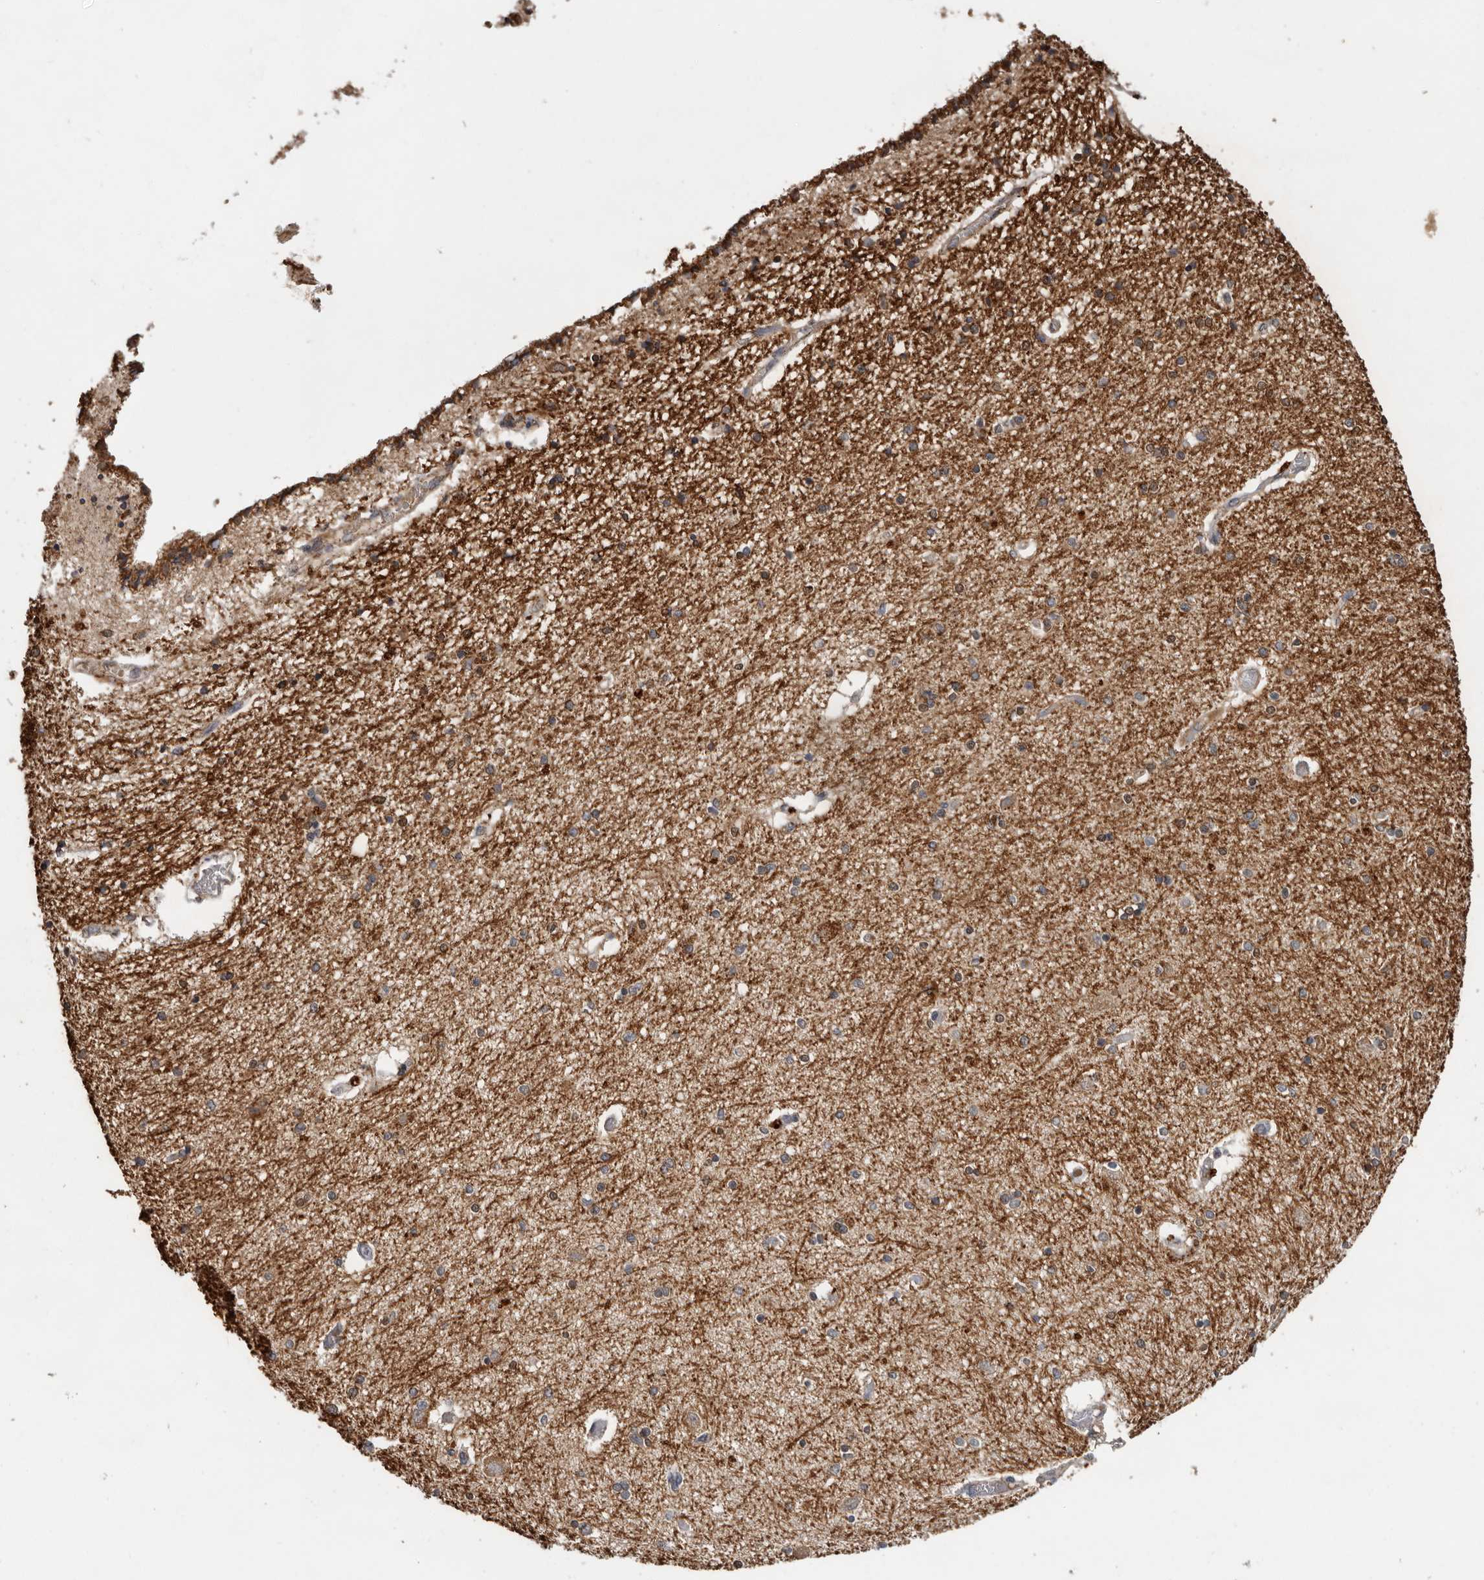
{"staining": {"intensity": "moderate", "quantity": "25%-75%", "location": "cytoplasmic/membranous"}, "tissue": "hippocampus", "cell_type": "Glial cells", "image_type": "normal", "snomed": [{"axis": "morphology", "description": "Normal tissue, NOS"}, {"axis": "topography", "description": "Hippocampus"}], "caption": "Hippocampus was stained to show a protein in brown. There is medium levels of moderate cytoplasmic/membranous positivity in about 25%-75% of glial cells. (Brightfield microscopy of DAB IHC at high magnification).", "gene": "MTF1", "patient": {"sex": "female", "age": 54}}